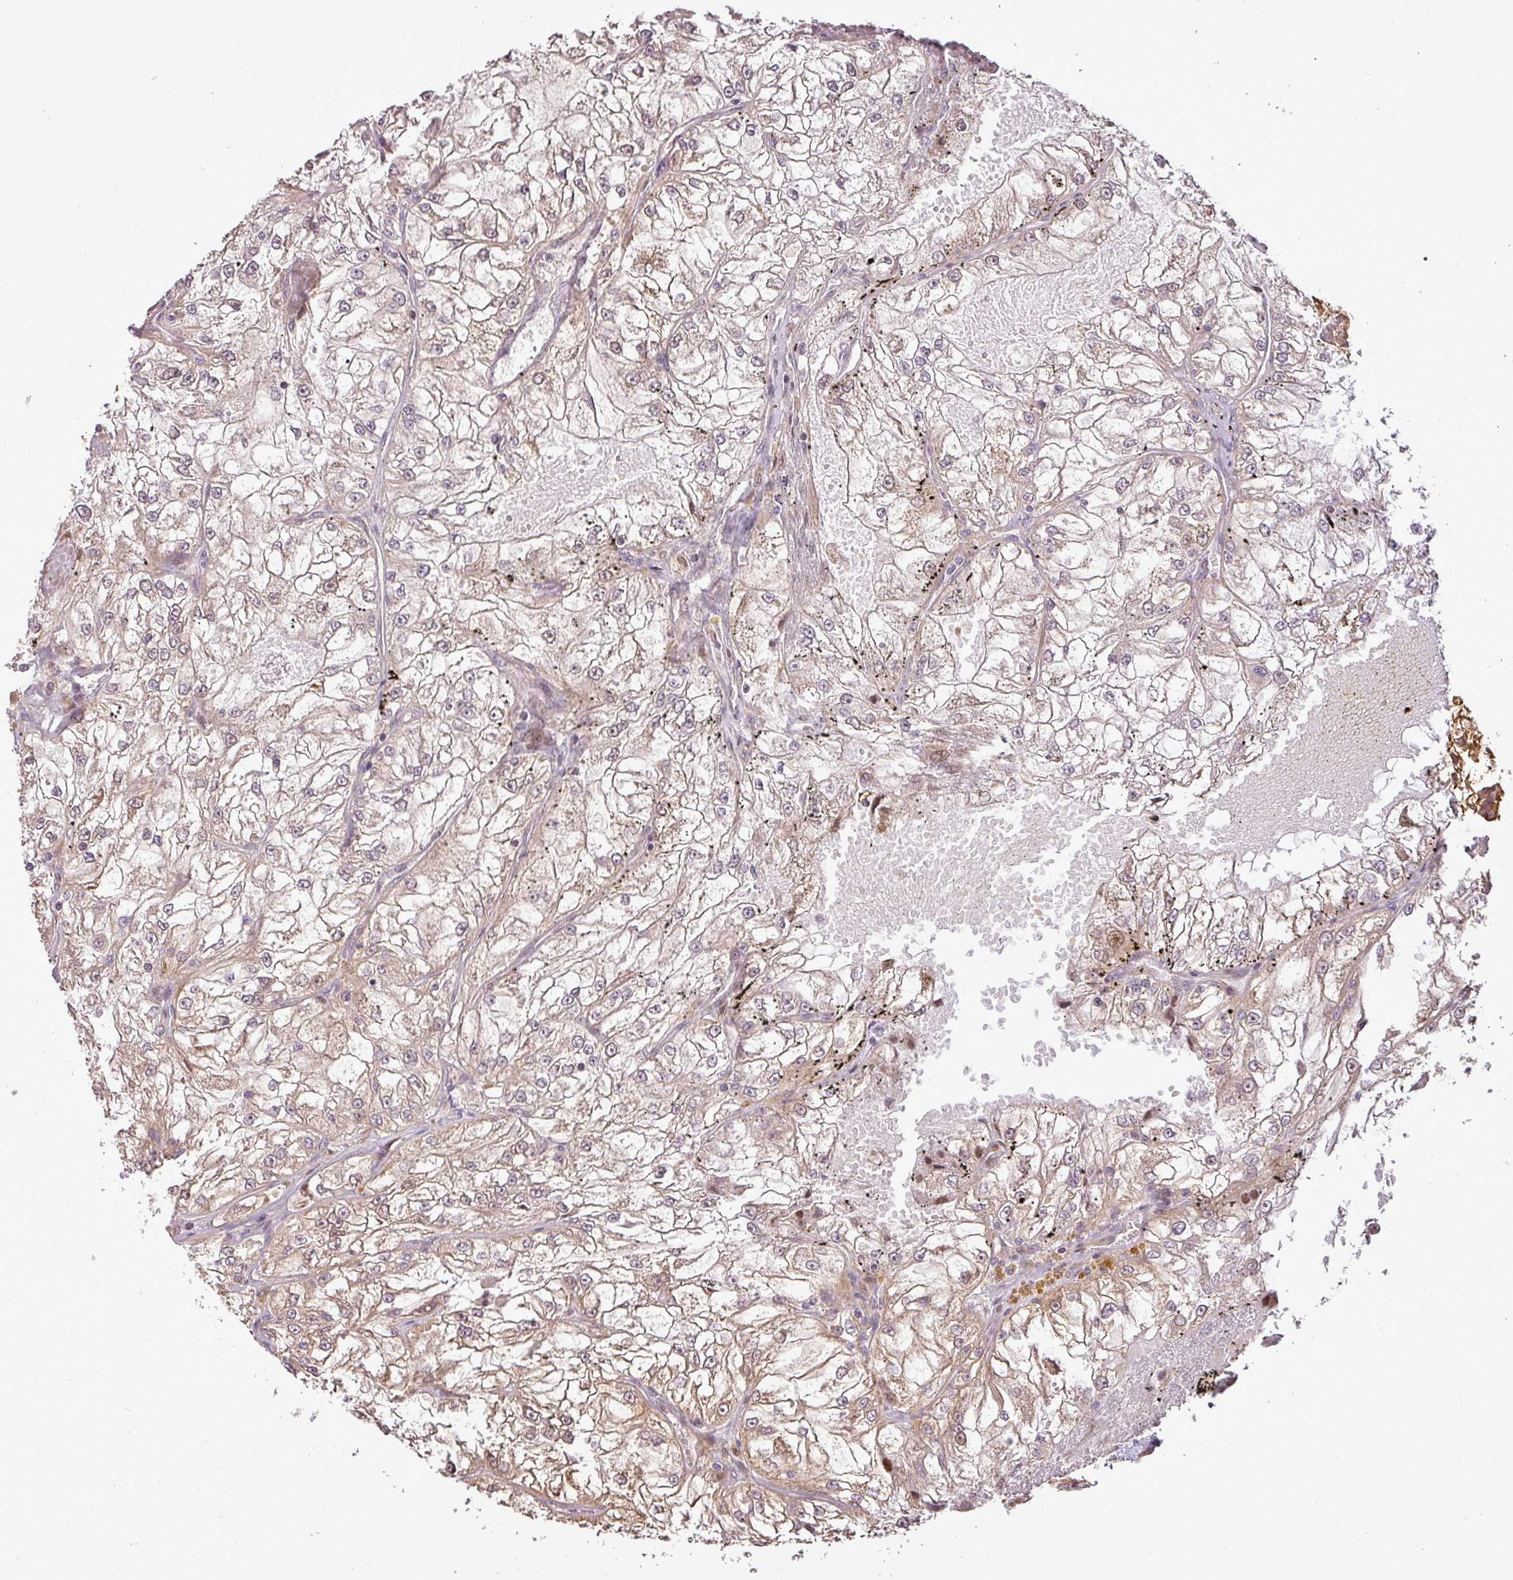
{"staining": {"intensity": "moderate", "quantity": "25%-75%", "location": "cytoplasmic/membranous,nuclear"}, "tissue": "renal cancer", "cell_type": "Tumor cells", "image_type": "cancer", "snomed": [{"axis": "morphology", "description": "Adenocarcinoma, NOS"}, {"axis": "topography", "description": "Kidney"}], "caption": "Immunohistochemistry (DAB) staining of adenocarcinoma (renal) reveals moderate cytoplasmic/membranous and nuclear protein staining in approximately 25%-75% of tumor cells. The protein of interest is stained brown, and the nuclei are stained in blue (DAB IHC with brightfield microscopy, high magnification).", "gene": "FAIM", "patient": {"sex": "female", "age": 72}}